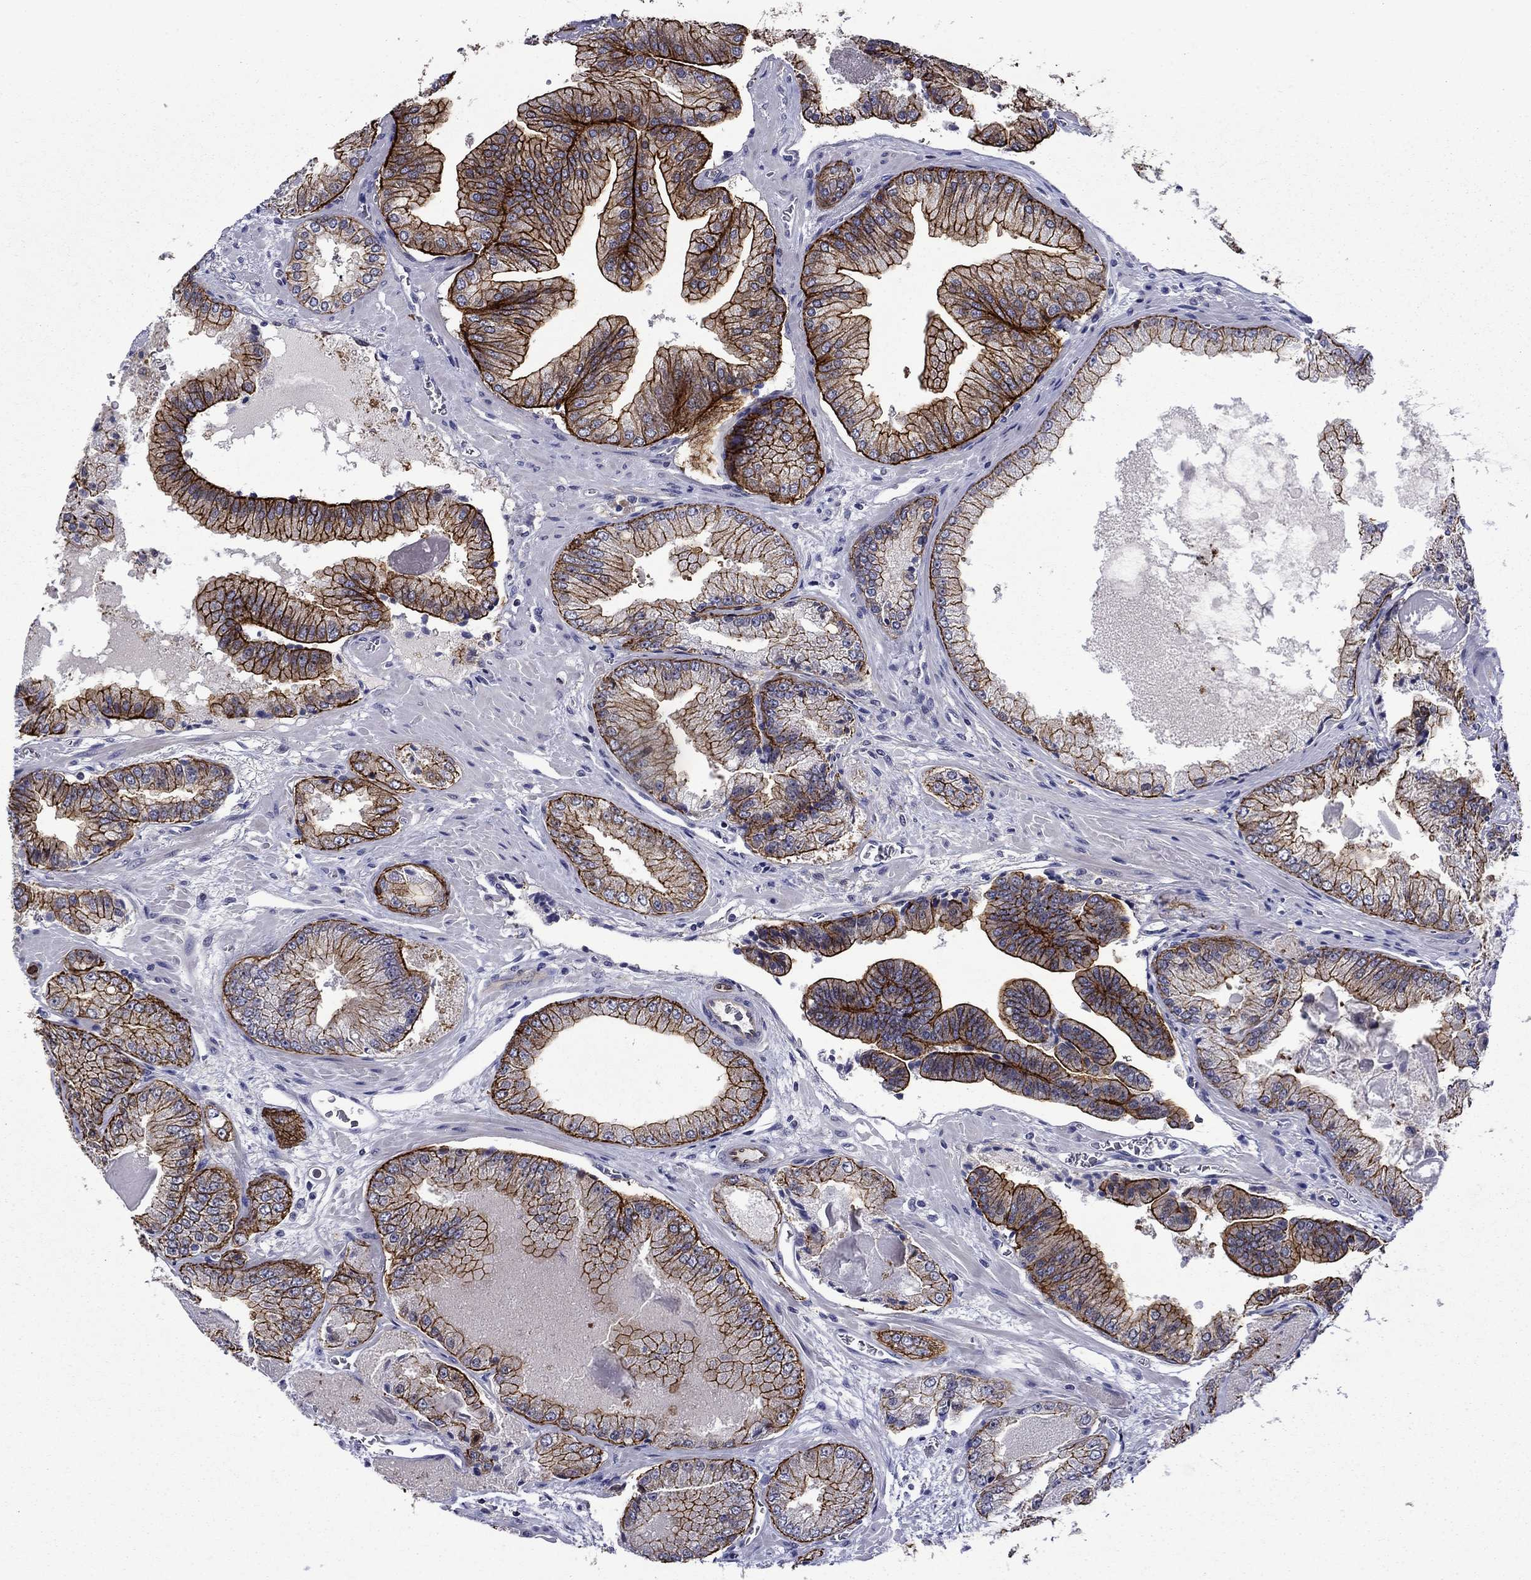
{"staining": {"intensity": "strong", "quantity": ">75%", "location": "cytoplasmic/membranous"}, "tissue": "prostate cancer", "cell_type": "Tumor cells", "image_type": "cancer", "snomed": [{"axis": "morphology", "description": "Adenocarcinoma, Low grade"}, {"axis": "topography", "description": "Prostate"}], "caption": "Tumor cells demonstrate high levels of strong cytoplasmic/membranous expression in approximately >75% of cells in prostate cancer (low-grade adenocarcinoma). Using DAB (3,3'-diaminobenzidine) (brown) and hematoxylin (blue) stains, captured at high magnification using brightfield microscopy.", "gene": "LMO7", "patient": {"sex": "male", "age": 72}}